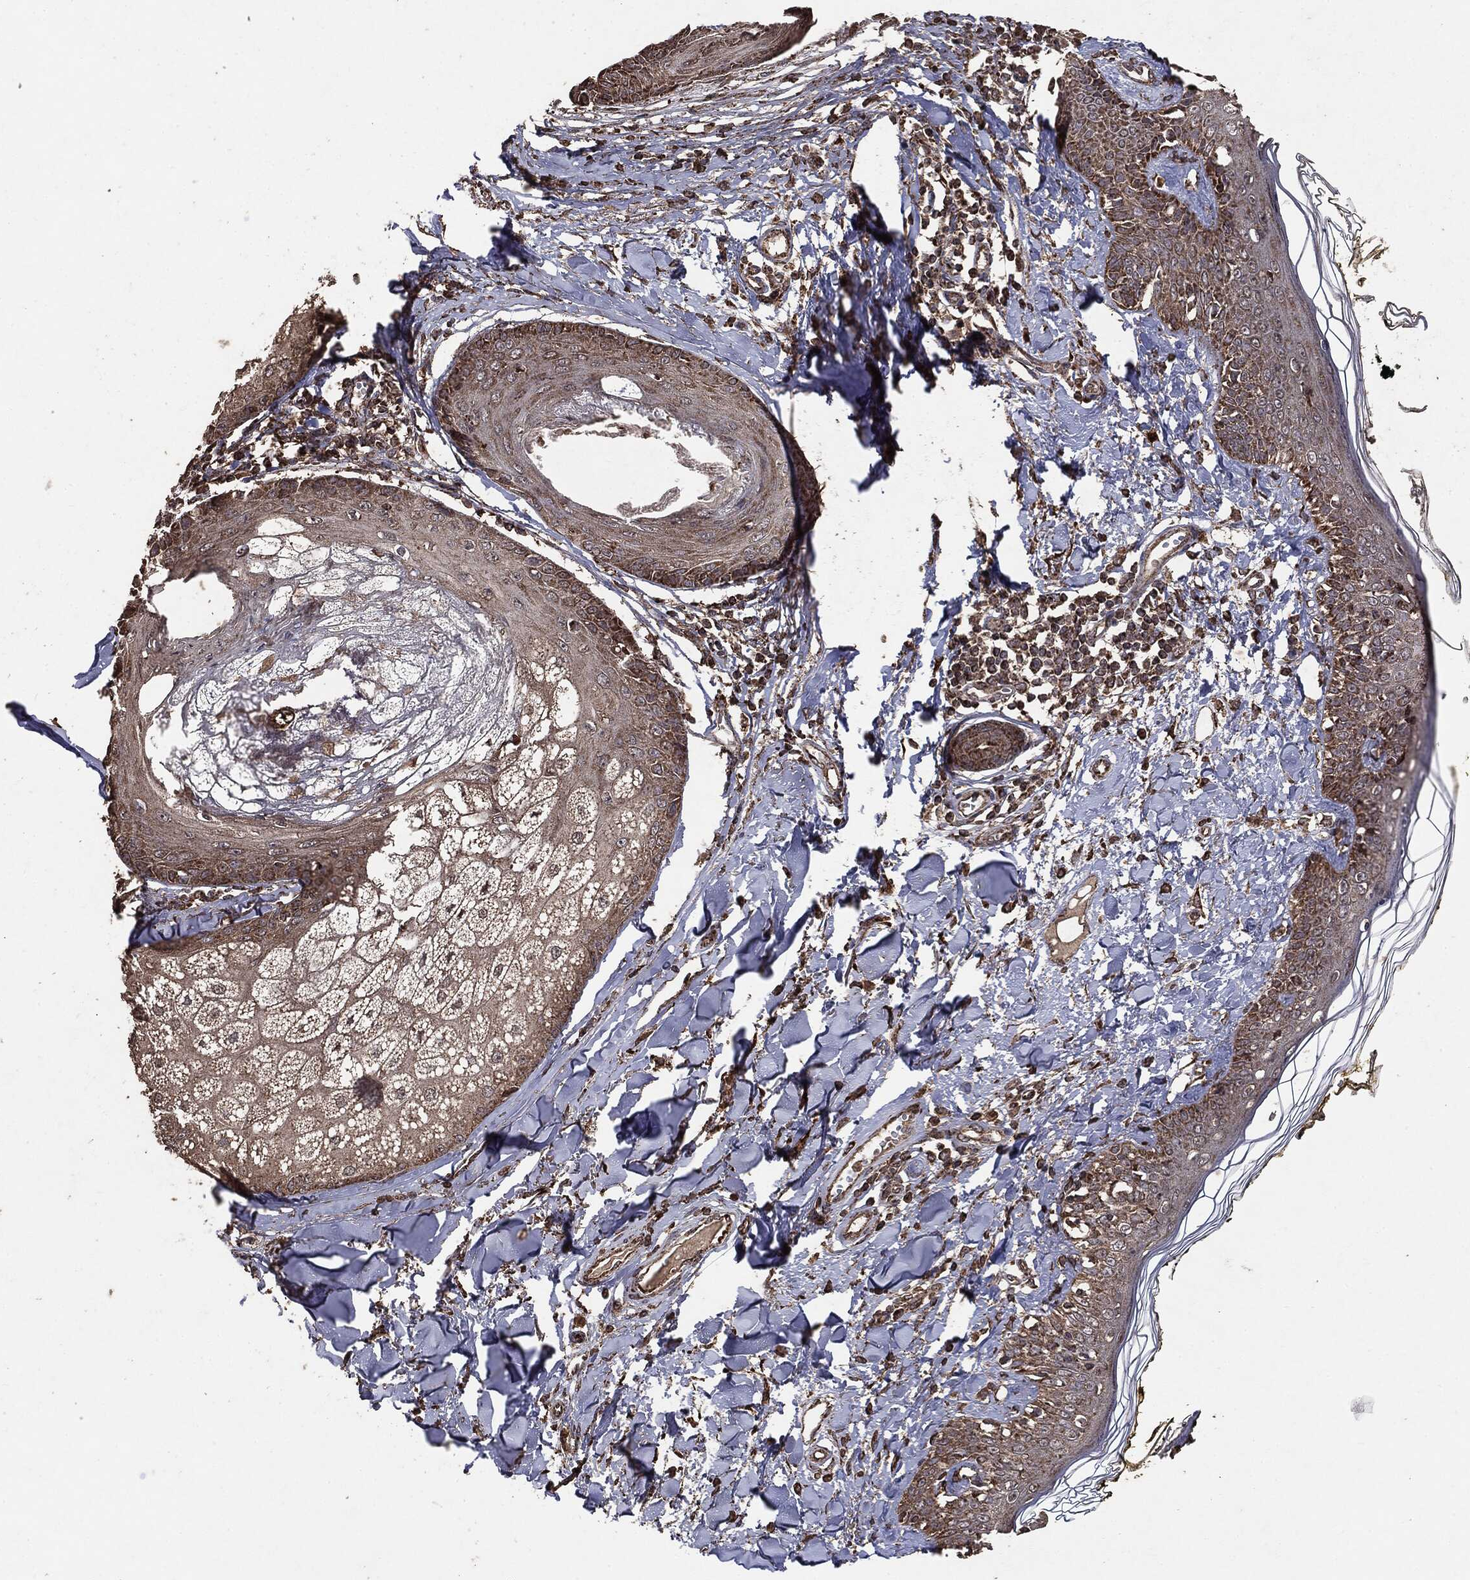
{"staining": {"intensity": "moderate", "quantity": "25%-75%", "location": "cytoplasmic/membranous"}, "tissue": "skin", "cell_type": "Fibroblasts", "image_type": "normal", "snomed": [{"axis": "morphology", "description": "Normal tissue, NOS"}, {"axis": "topography", "description": "Skin"}], "caption": "Human skin stained with a protein marker reveals moderate staining in fibroblasts.", "gene": "MTOR", "patient": {"sex": "male", "age": 76}}